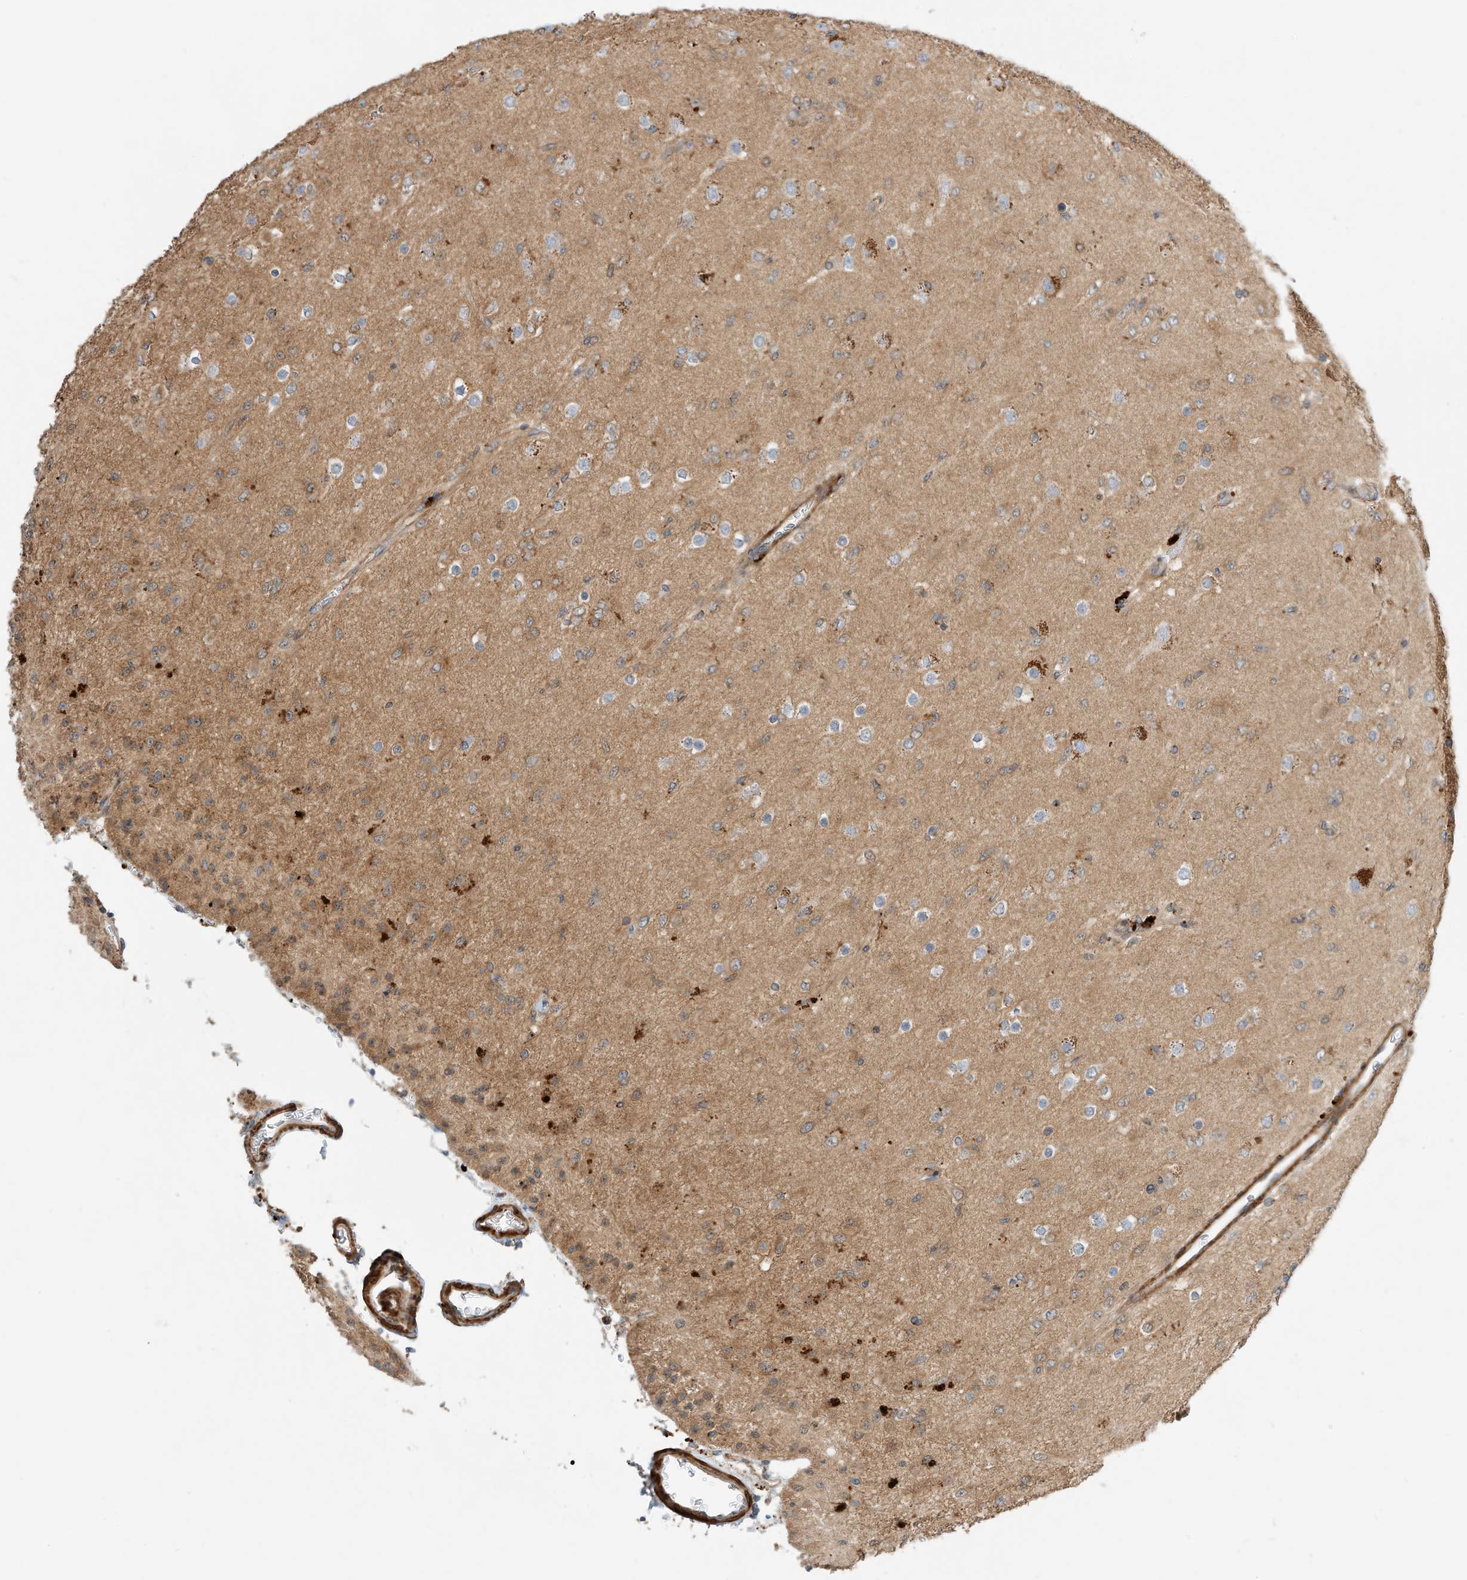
{"staining": {"intensity": "weak", "quantity": "<25%", "location": "cytoplasmic/membranous"}, "tissue": "glioma", "cell_type": "Tumor cells", "image_type": "cancer", "snomed": [{"axis": "morphology", "description": "Glioma, malignant, Low grade"}, {"axis": "topography", "description": "Brain"}], "caption": "Malignant low-grade glioma stained for a protein using IHC reveals no staining tumor cells.", "gene": "CPAMD8", "patient": {"sex": "male", "age": 65}}